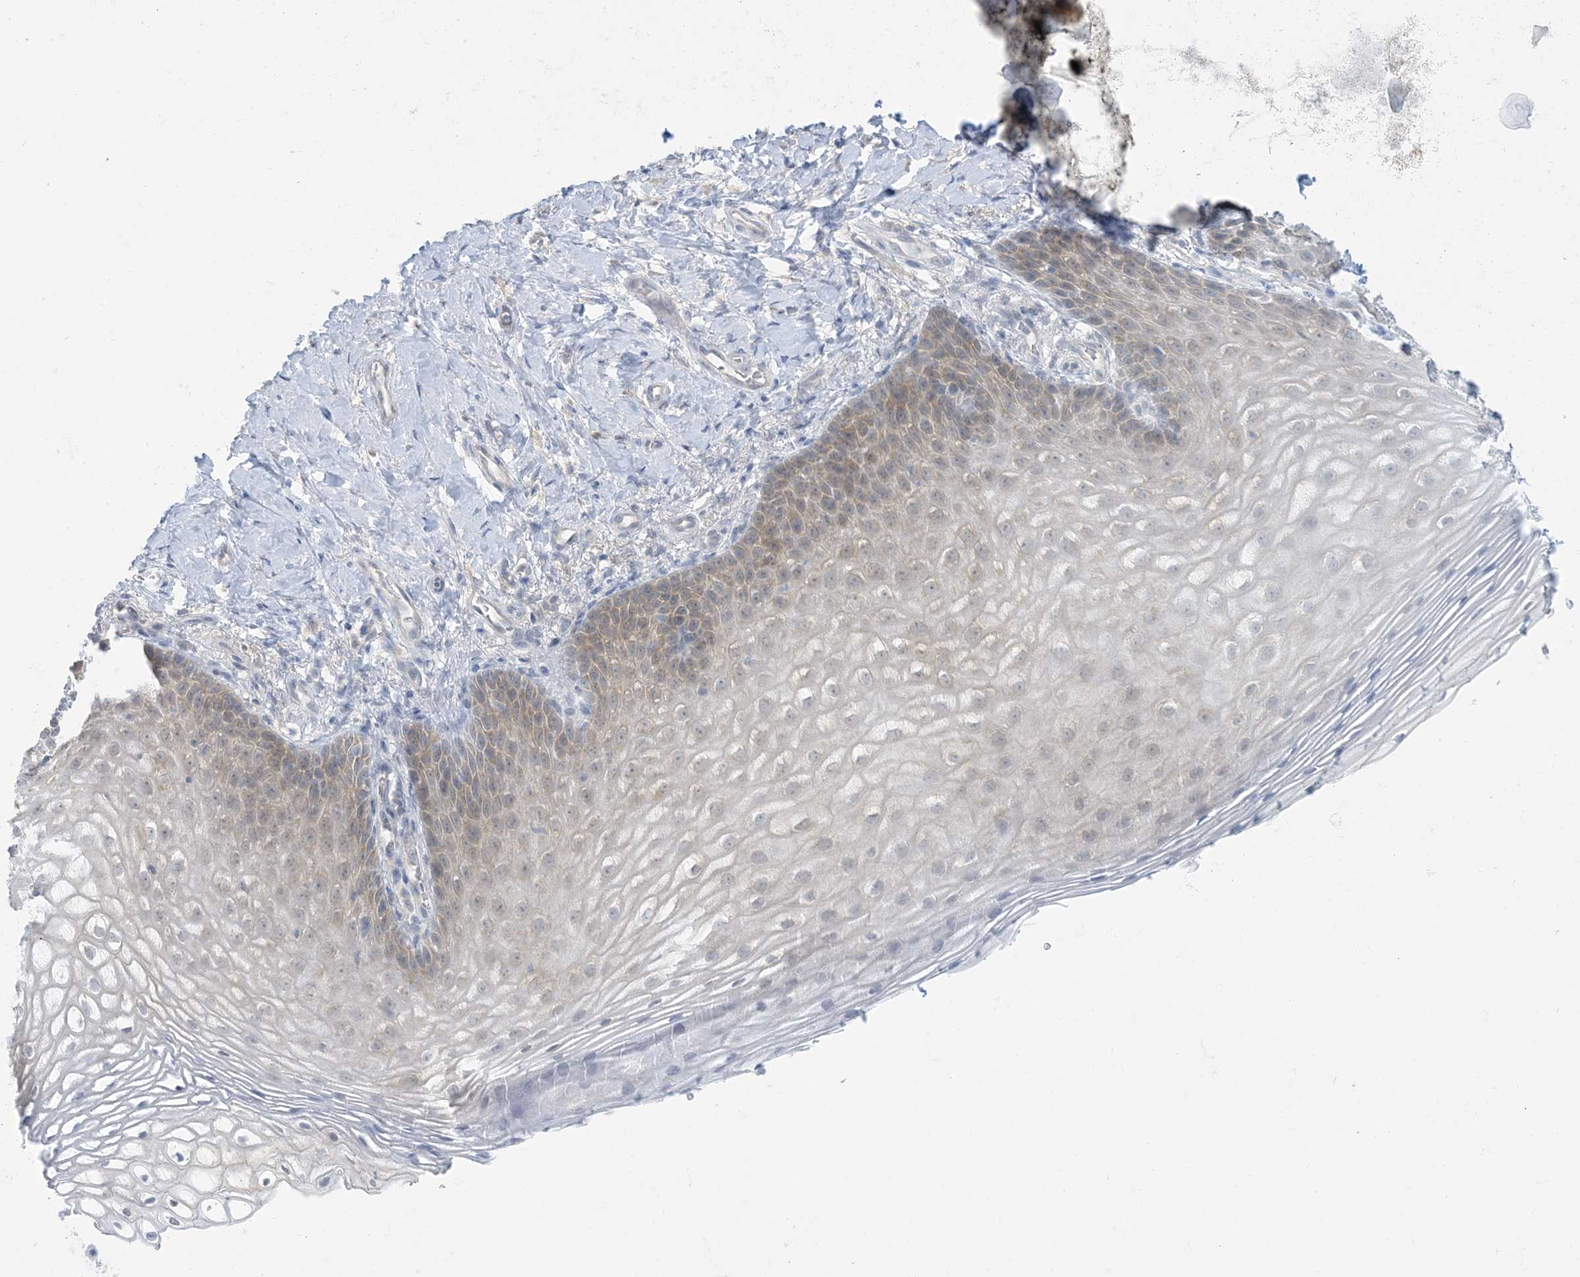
{"staining": {"intensity": "weak", "quantity": "<25%", "location": "cytoplasmic/membranous"}, "tissue": "vagina", "cell_type": "Squamous epithelial cells", "image_type": "normal", "snomed": [{"axis": "morphology", "description": "Normal tissue, NOS"}, {"axis": "topography", "description": "Vagina"}], "caption": "The histopathology image reveals no staining of squamous epithelial cells in normal vagina.", "gene": "MRPS18A", "patient": {"sex": "female", "age": 60}}